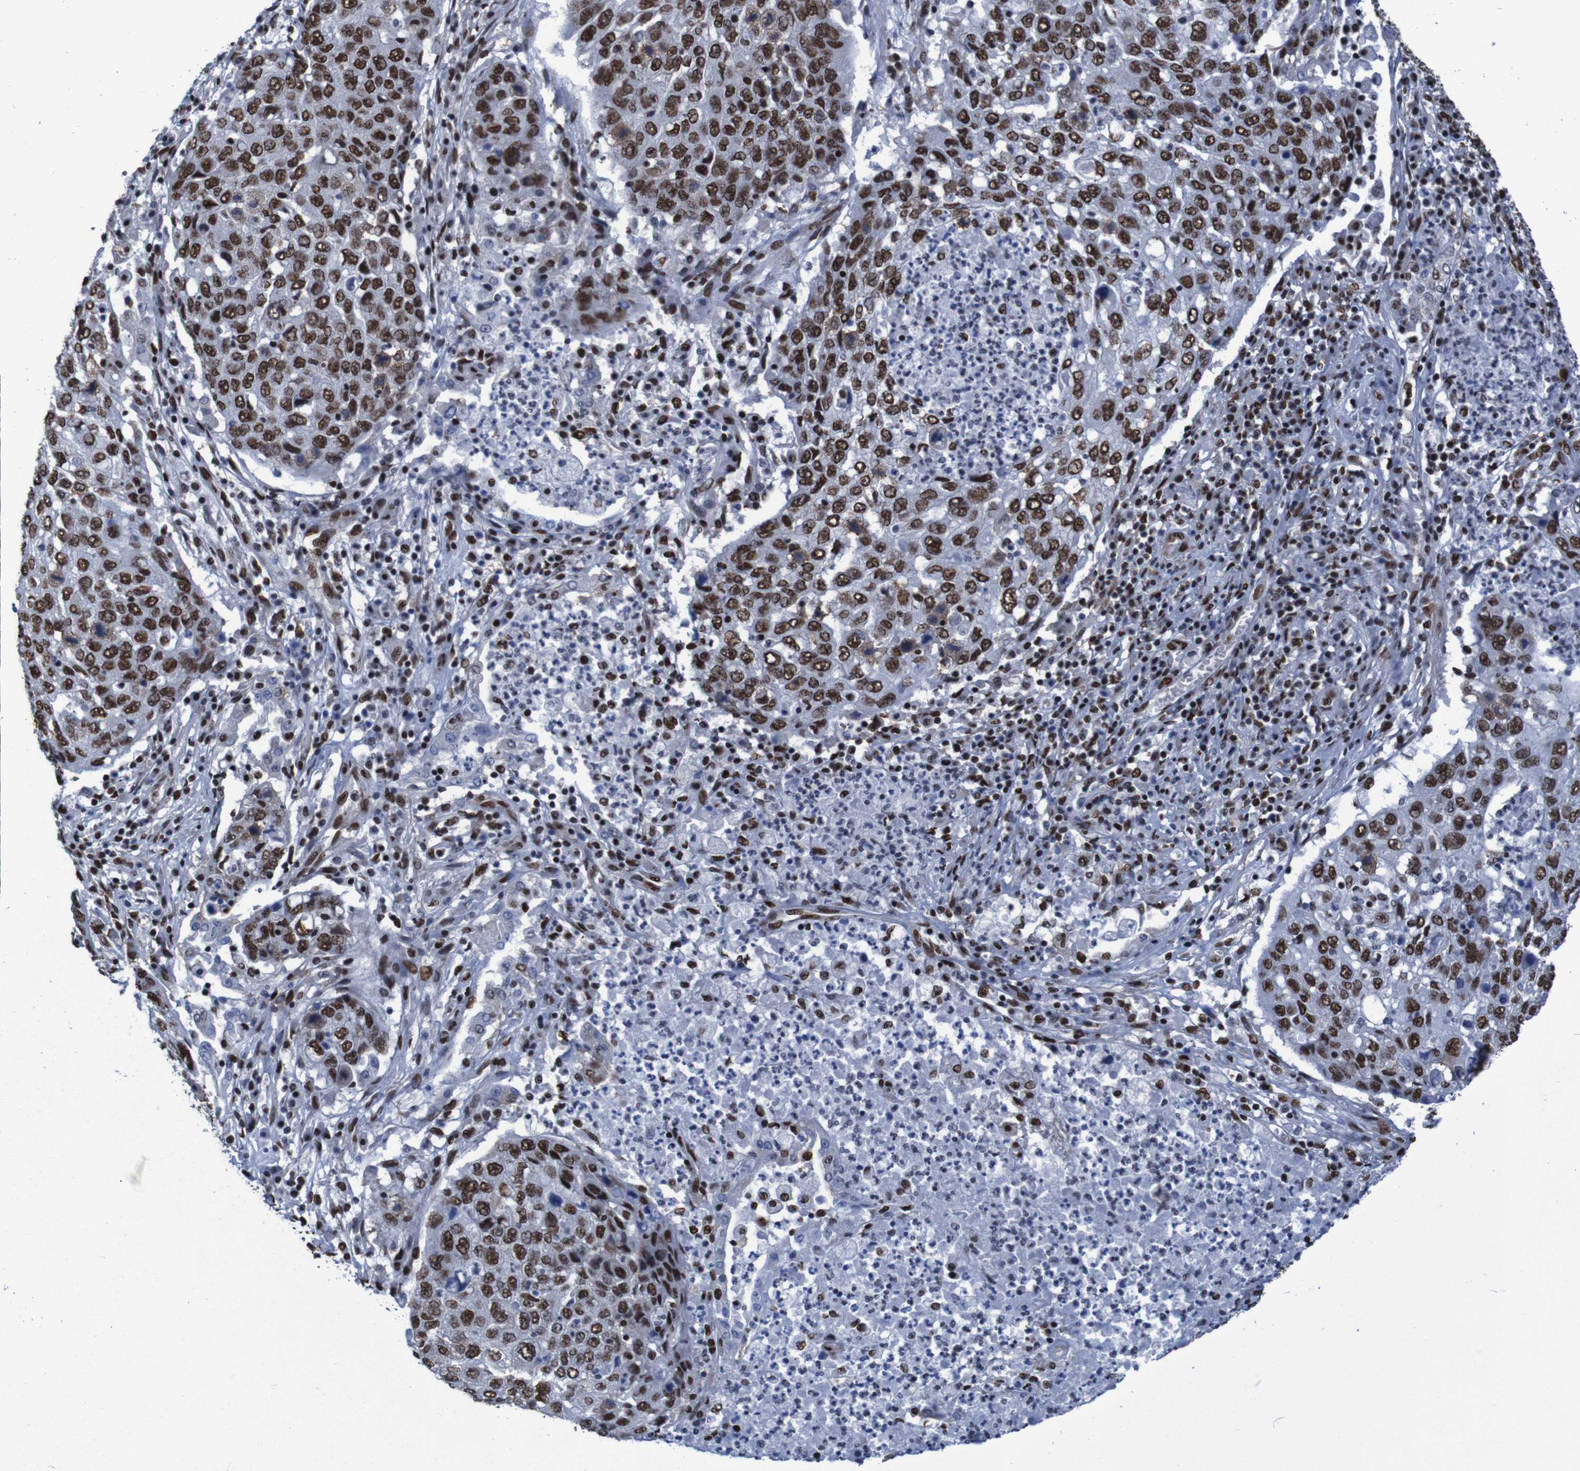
{"staining": {"intensity": "strong", "quantity": ">75%", "location": "nuclear"}, "tissue": "lung cancer", "cell_type": "Tumor cells", "image_type": "cancer", "snomed": [{"axis": "morphology", "description": "Squamous cell carcinoma, NOS"}, {"axis": "topography", "description": "Lung"}], "caption": "Immunohistochemistry (IHC) histopathology image of human lung squamous cell carcinoma stained for a protein (brown), which shows high levels of strong nuclear staining in about >75% of tumor cells.", "gene": "HNRNPR", "patient": {"sex": "female", "age": 63}}